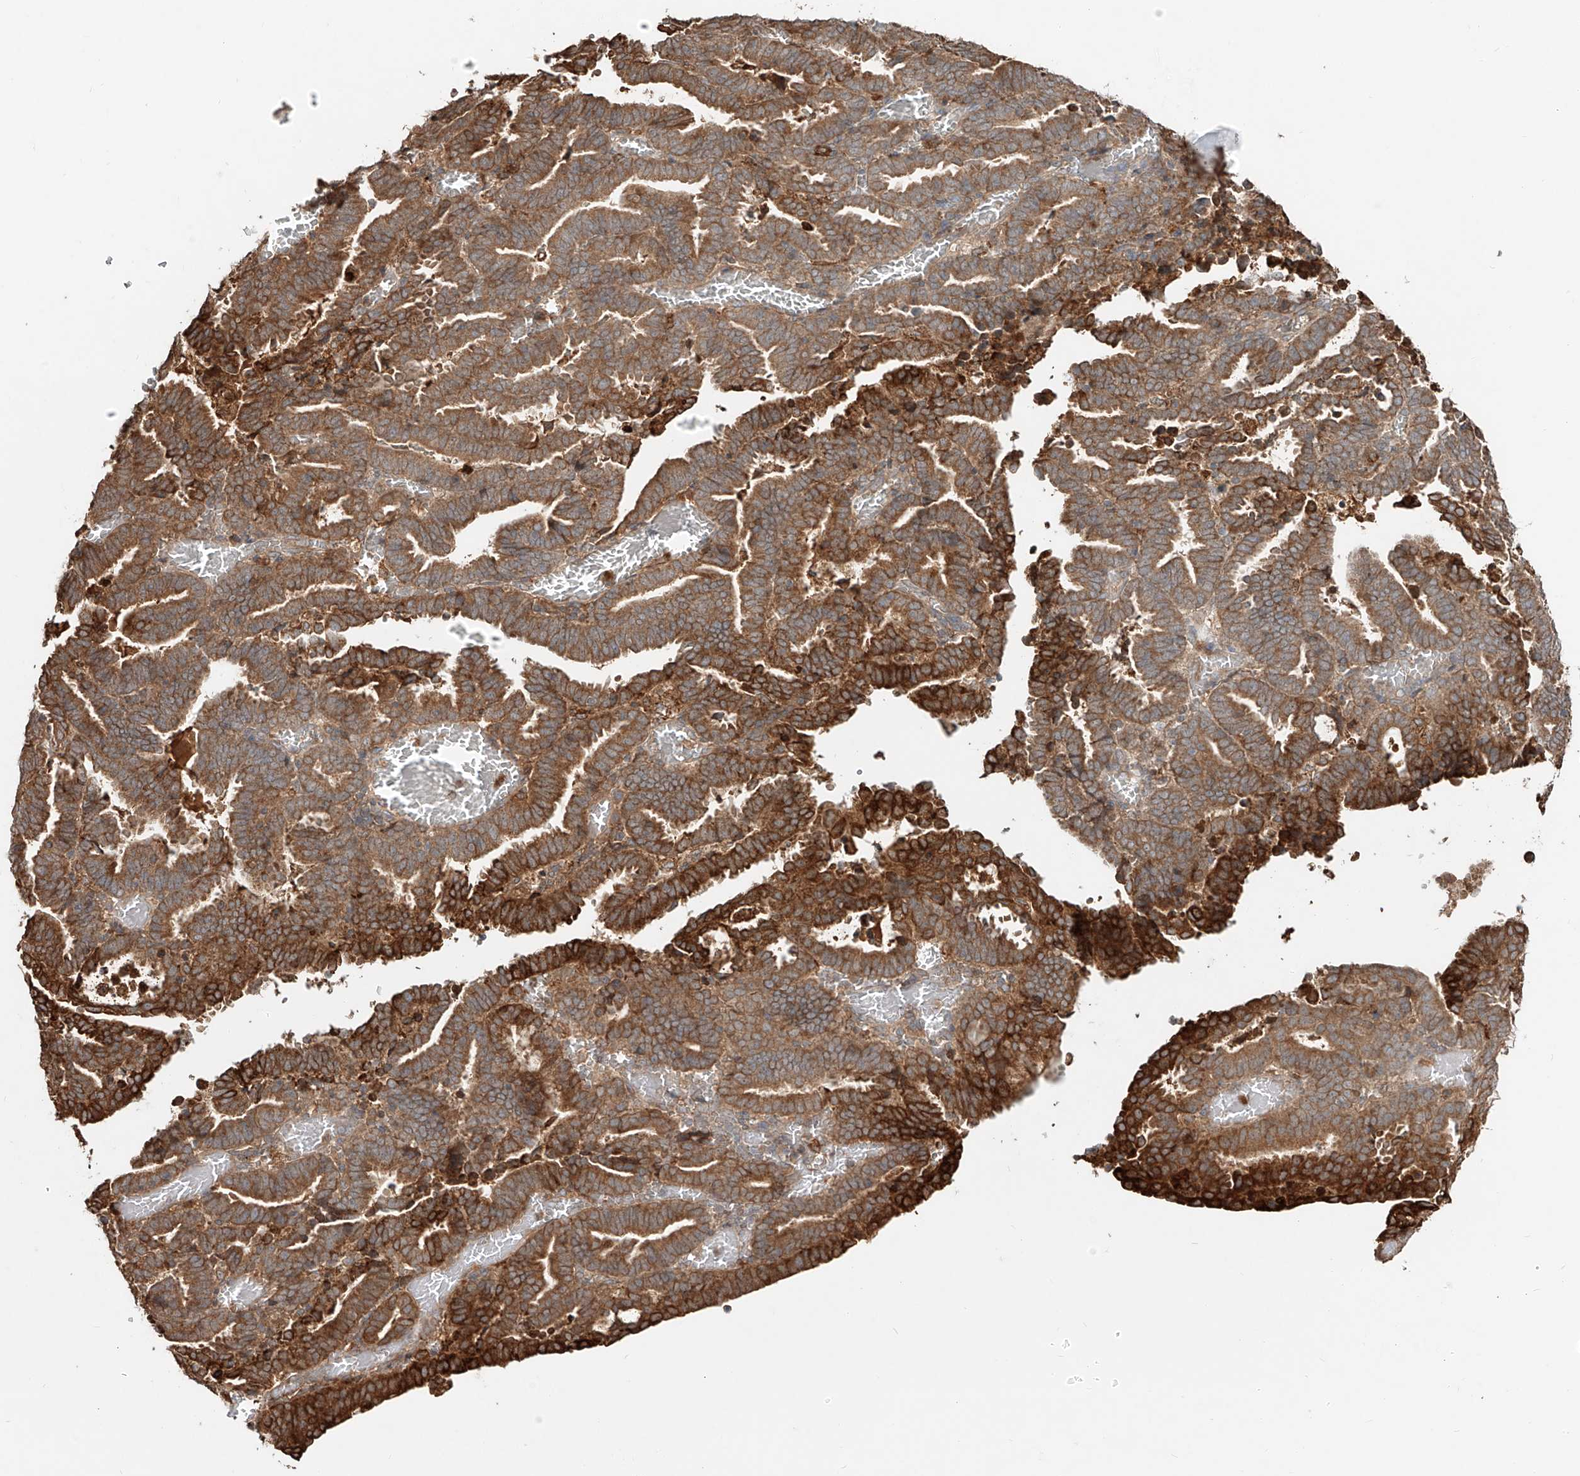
{"staining": {"intensity": "strong", "quantity": ">75%", "location": "cytoplasmic/membranous"}, "tissue": "endometrial cancer", "cell_type": "Tumor cells", "image_type": "cancer", "snomed": [{"axis": "morphology", "description": "Adenocarcinoma, NOS"}, {"axis": "topography", "description": "Uterus"}], "caption": "A brown stain highlights strong cytoplasmic/membranous expression of a protein in endometrial cancer tumor cells. (IHC, brightfield microscopy, high magnification).", "gene": "ERO1A", "patient": {"sex": "female", "age": 83}}